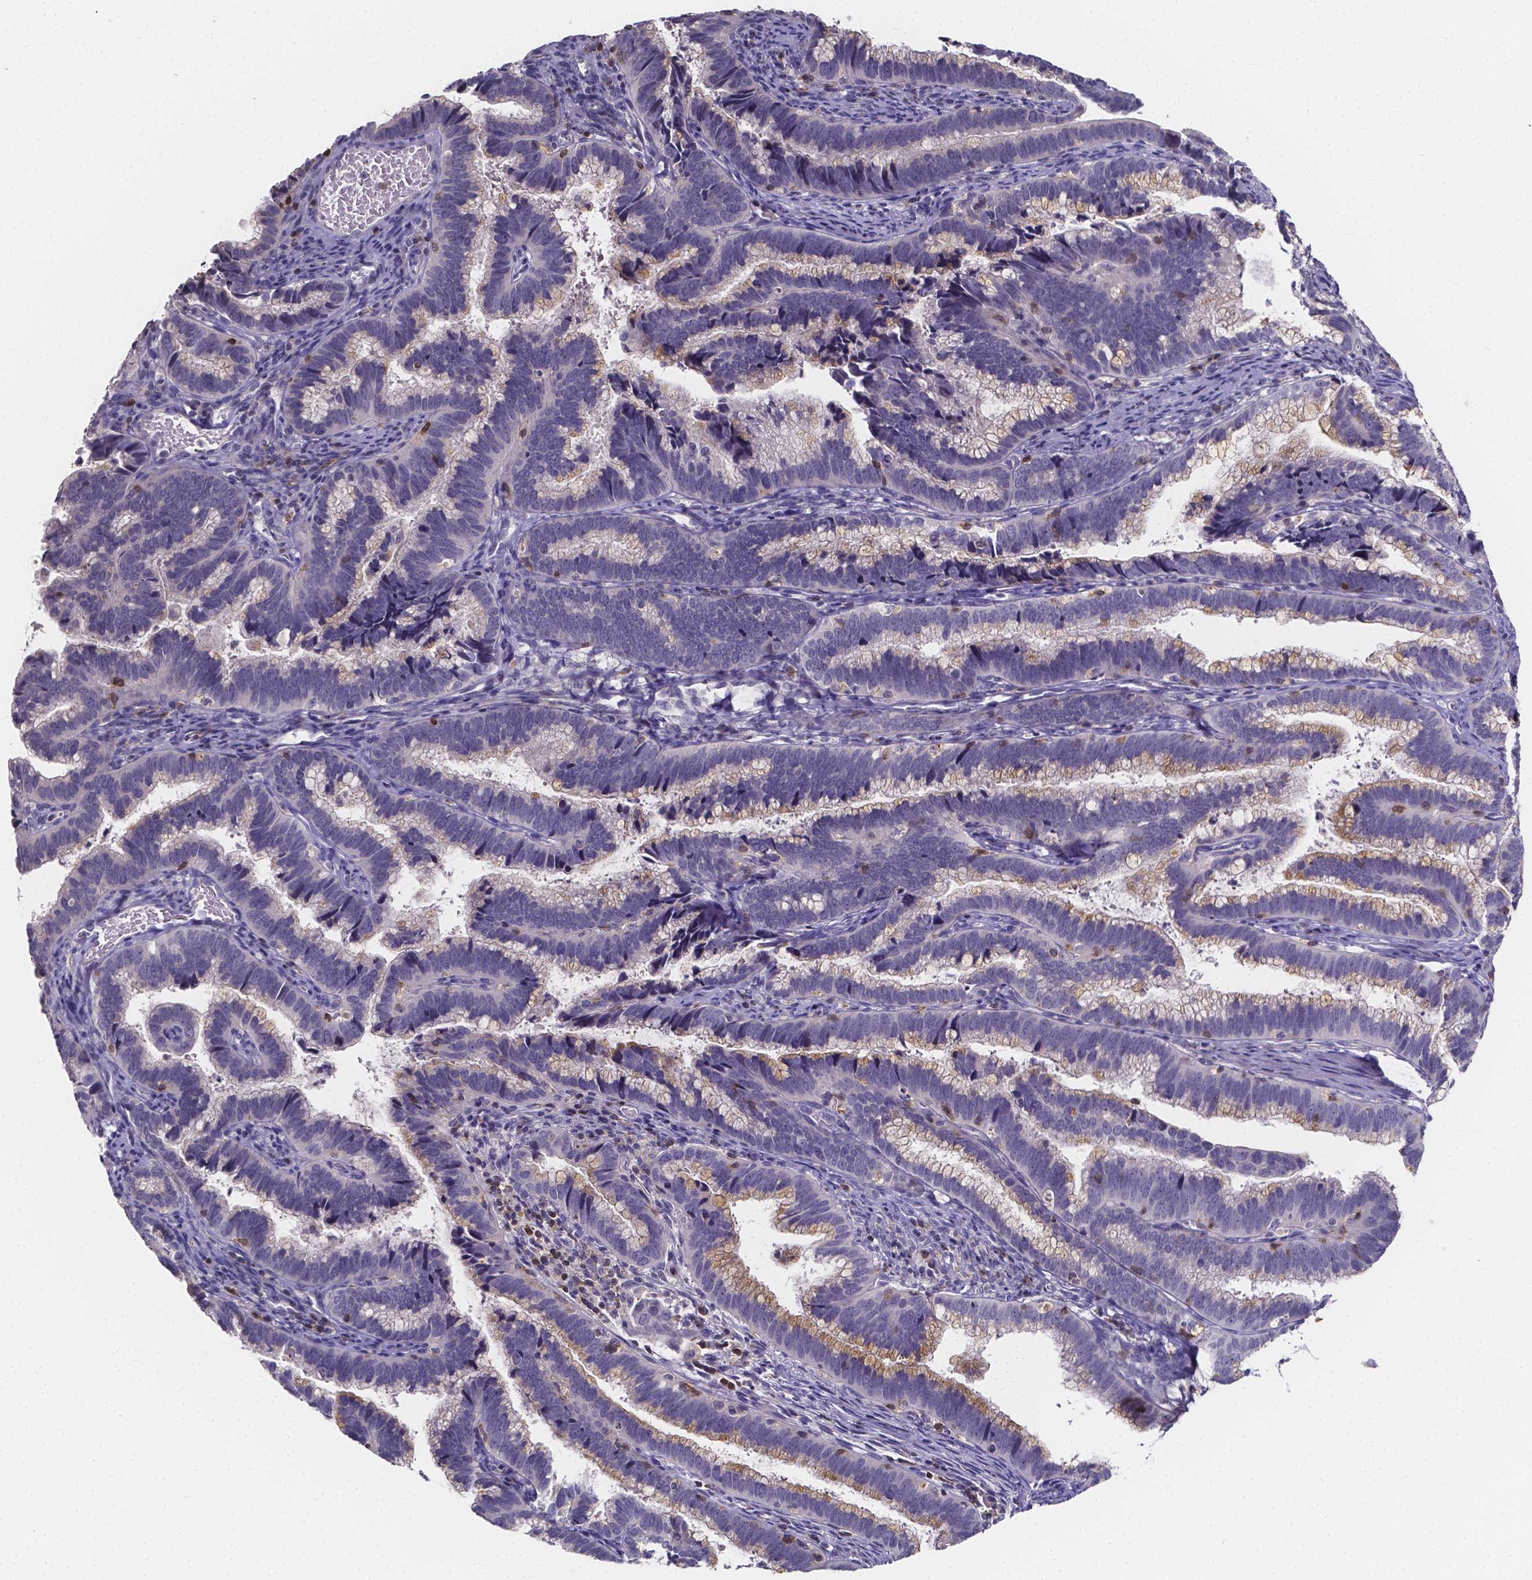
{"staining": {"intensity": "weak", "quantity": "25%-75%", "location": "cytoplasmic/membranous"}, "tissue": "cervical cancer", "cell_type": "Tumor cells", "image_type": "cancer", "snomed": [{"axis": "morphology", "description": "Adenocarcinoma, NOS"}, {"axis": "topography", "description": "Cervix"}], "caption": "The micrograph displays immunohistochemical staining of adenocarcinoma (cervical). There is weak cytoplasmic/membranous staining is present in about 25%-75% of tumor cells.", "gene": "THEMIS", "patient": {"sex": "female", "age": 61}}